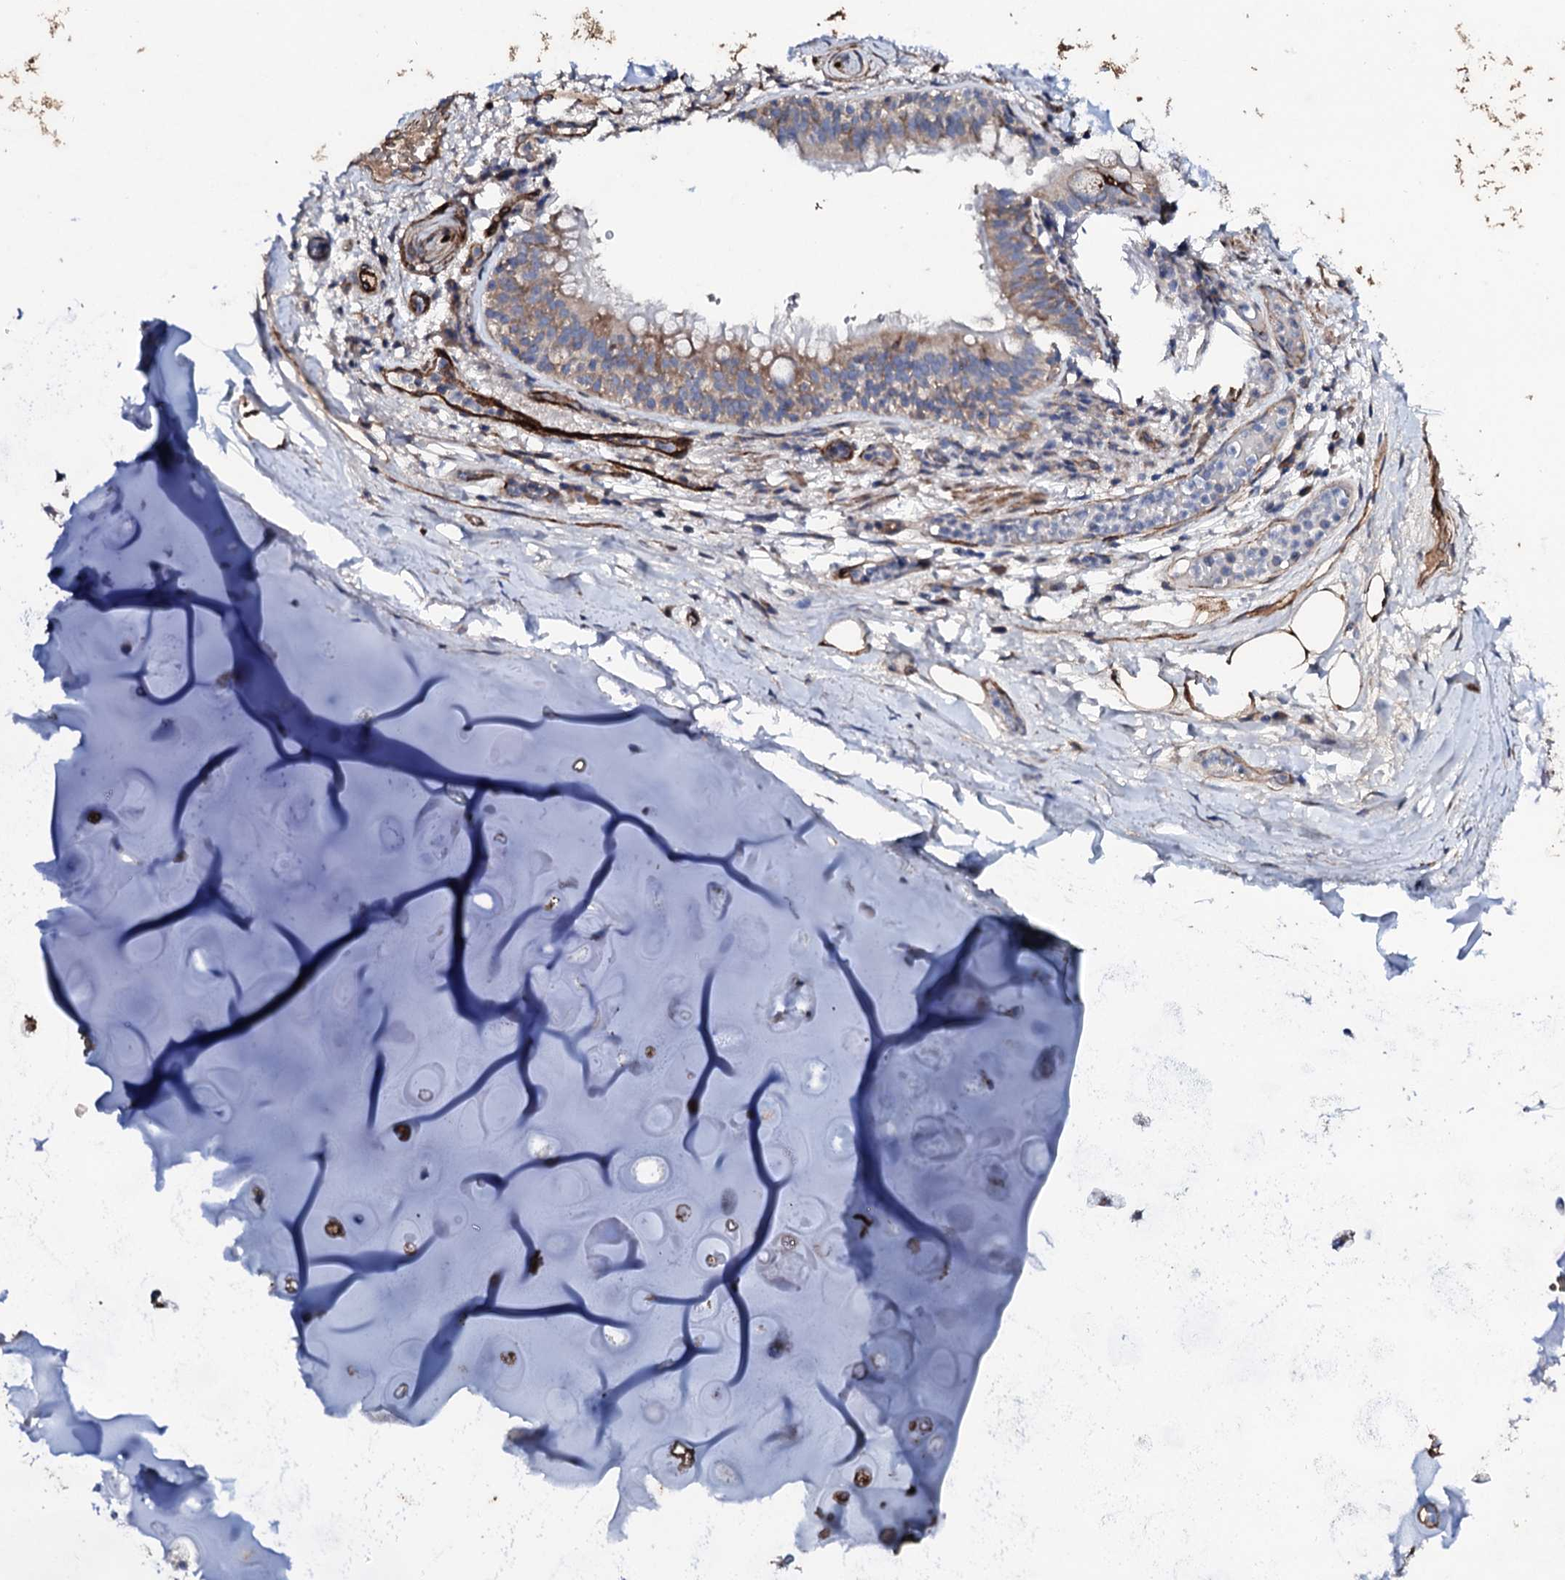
{"staining": {"intensity": "moderate", "quantity": ">75%", "location": "cytoplasmic/membranous"}, "tissue": "adipose tissue", "cell_type": "Adipocytes", "image_type": "normal", "snomed": [{"axis": "morphology", "description": "Normal tissue, NOS"}, {"axis": "topography", "description": "Lymph node"}, {"axis": "topography", "description": "Cartilage tissue"}, {"axis": "topography", "description": "Bronchus"}], "caption": "Protein staining by immunohistochemistry exhibits moderate cytoplasmic/membranous staining in about >75% of adipocytes in unremarkable adipose tissue. (DAB IHC with brightfield microscopy, high magnification).", "gene": "DBX1", "patient": {"sex": "male", "age": 63}}